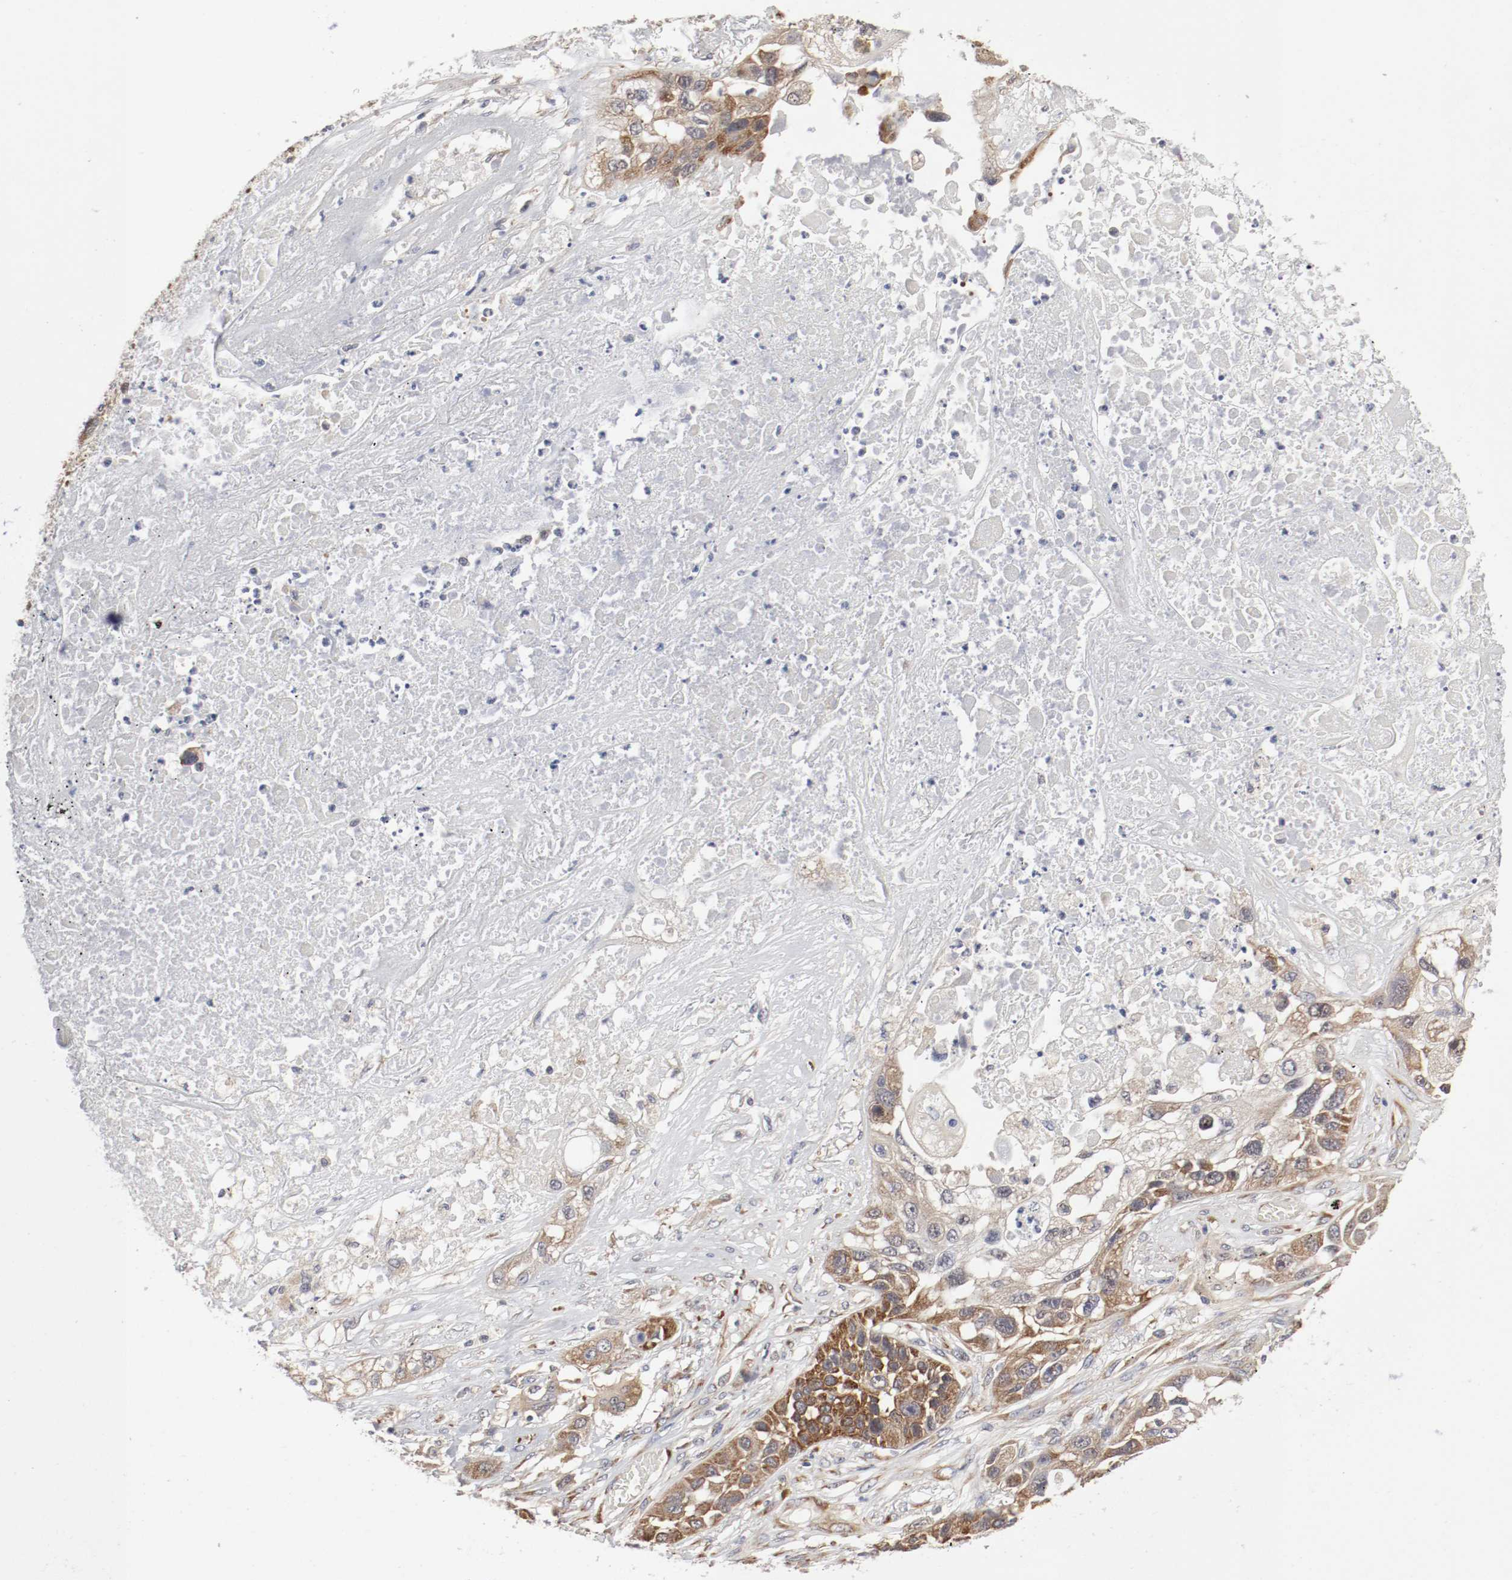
{"staining": {"intensity": "moderate", "quantity": ">75%", "location": "cytoplasmic/membranous"}, "tissue": "lung cancer", "cell_type": "Tumor cells", "image_type": "cancer", "snomed": [{"axis": "morphology", "description": "Squamous cell carcinoma, NOS"}, {"axis": "topography", "description": "Lung"}], "caption": "Tumor cells reveal medium levels of moderate cytoplasmic/membranous expression in about >75% of cells in human lung cancer (squamous cell carcinoma). (DAB IHC with brightfield microscopy, high magnification).", "gene": "FKBP3", "patient": {"sex": "male", "age": 71}}